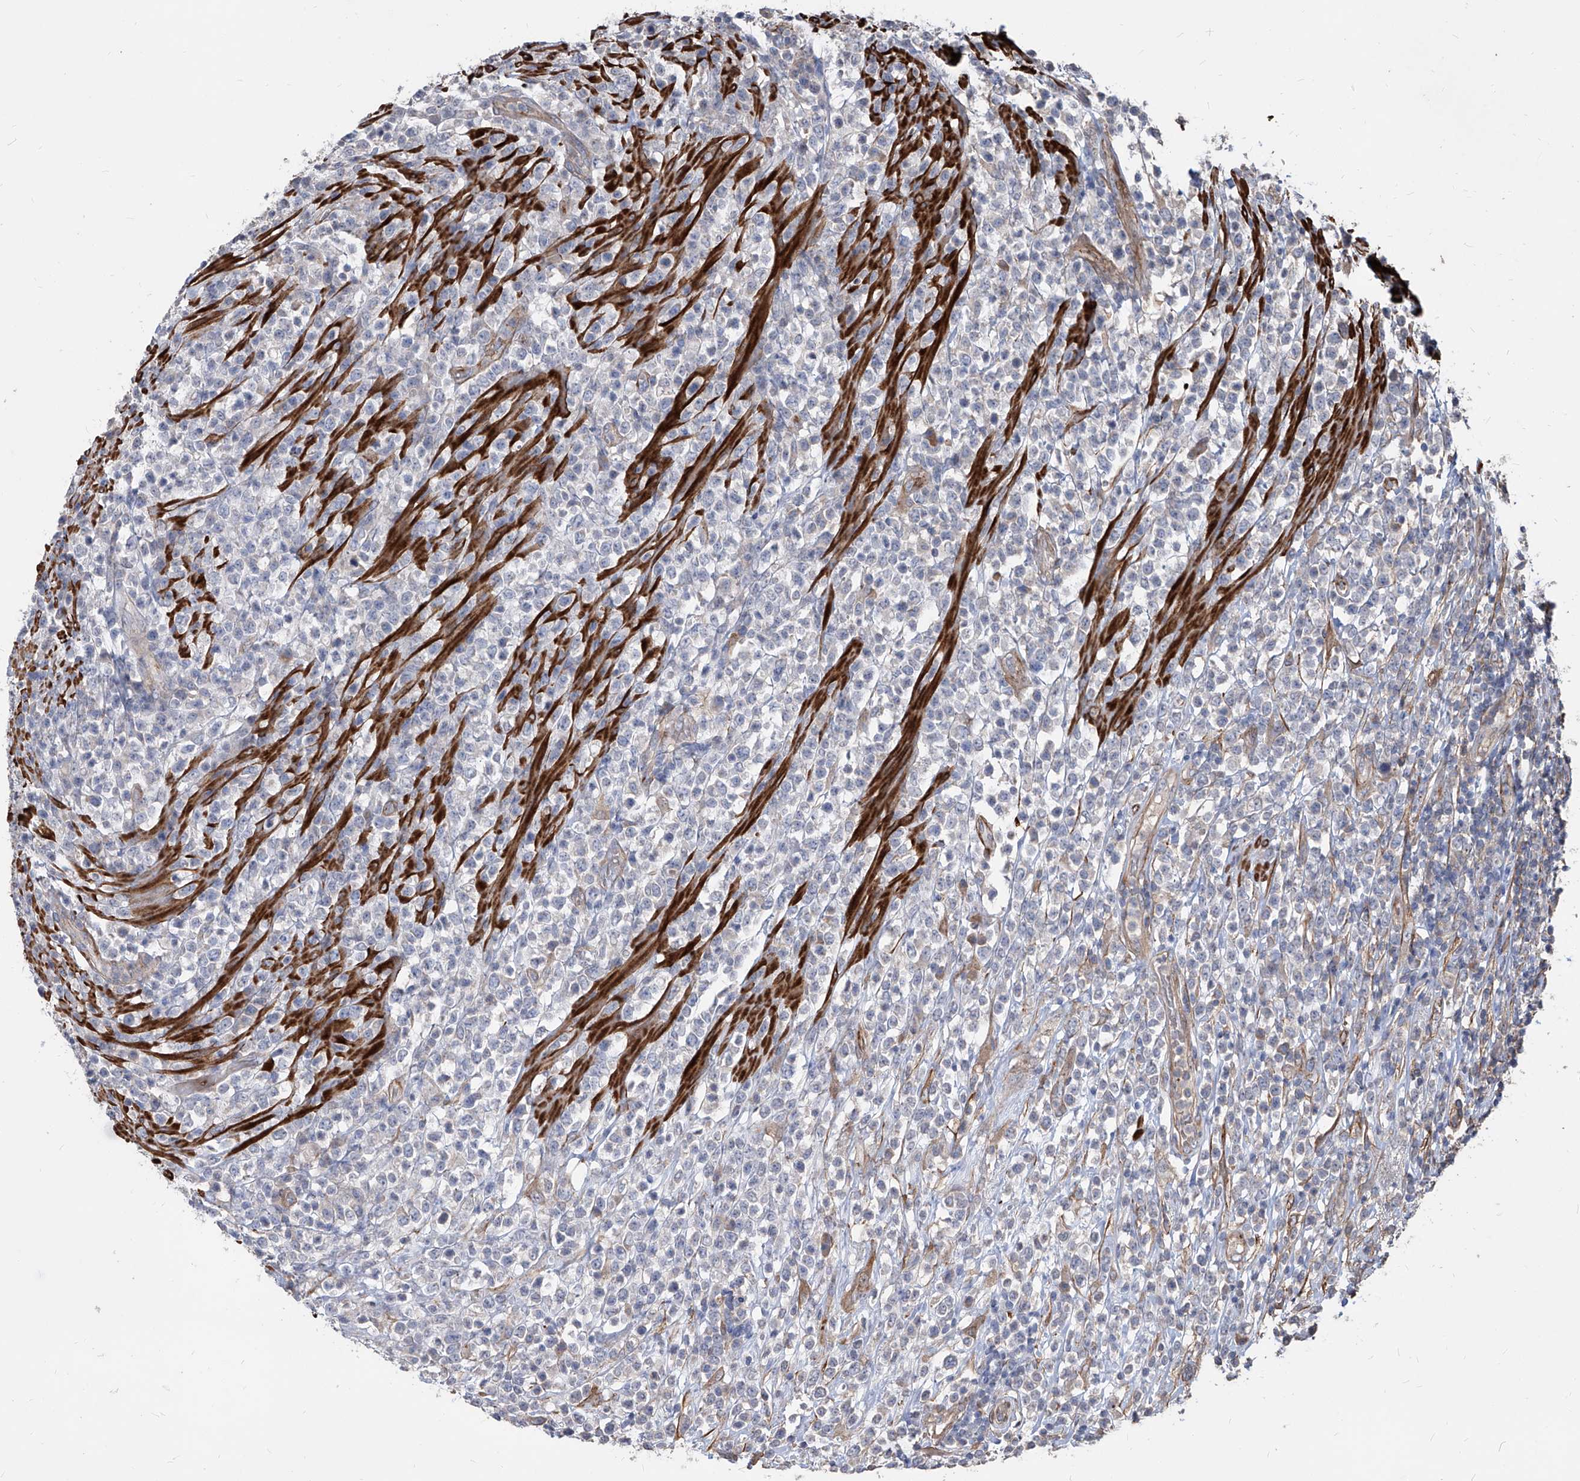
{"staining": {"intensity": "negative", "quantity": "none", "location": "none"}, "tissue": "lymphoma", "cell_type": "Tumor cells", "image_type": "cancer", "snomed": [{"axis": "morphology", "description": "Malignant lymphoma, non-Hodgkin's type, High grade"}, {"axis": "topography", "description": "Colon"}], "caption": "Lymphoma stained for a protein using immunohistochemistry demonstrates no positivity tumor cells.", "gene": "FAM83B", "patient": {"sex": "female", "age": 53}}